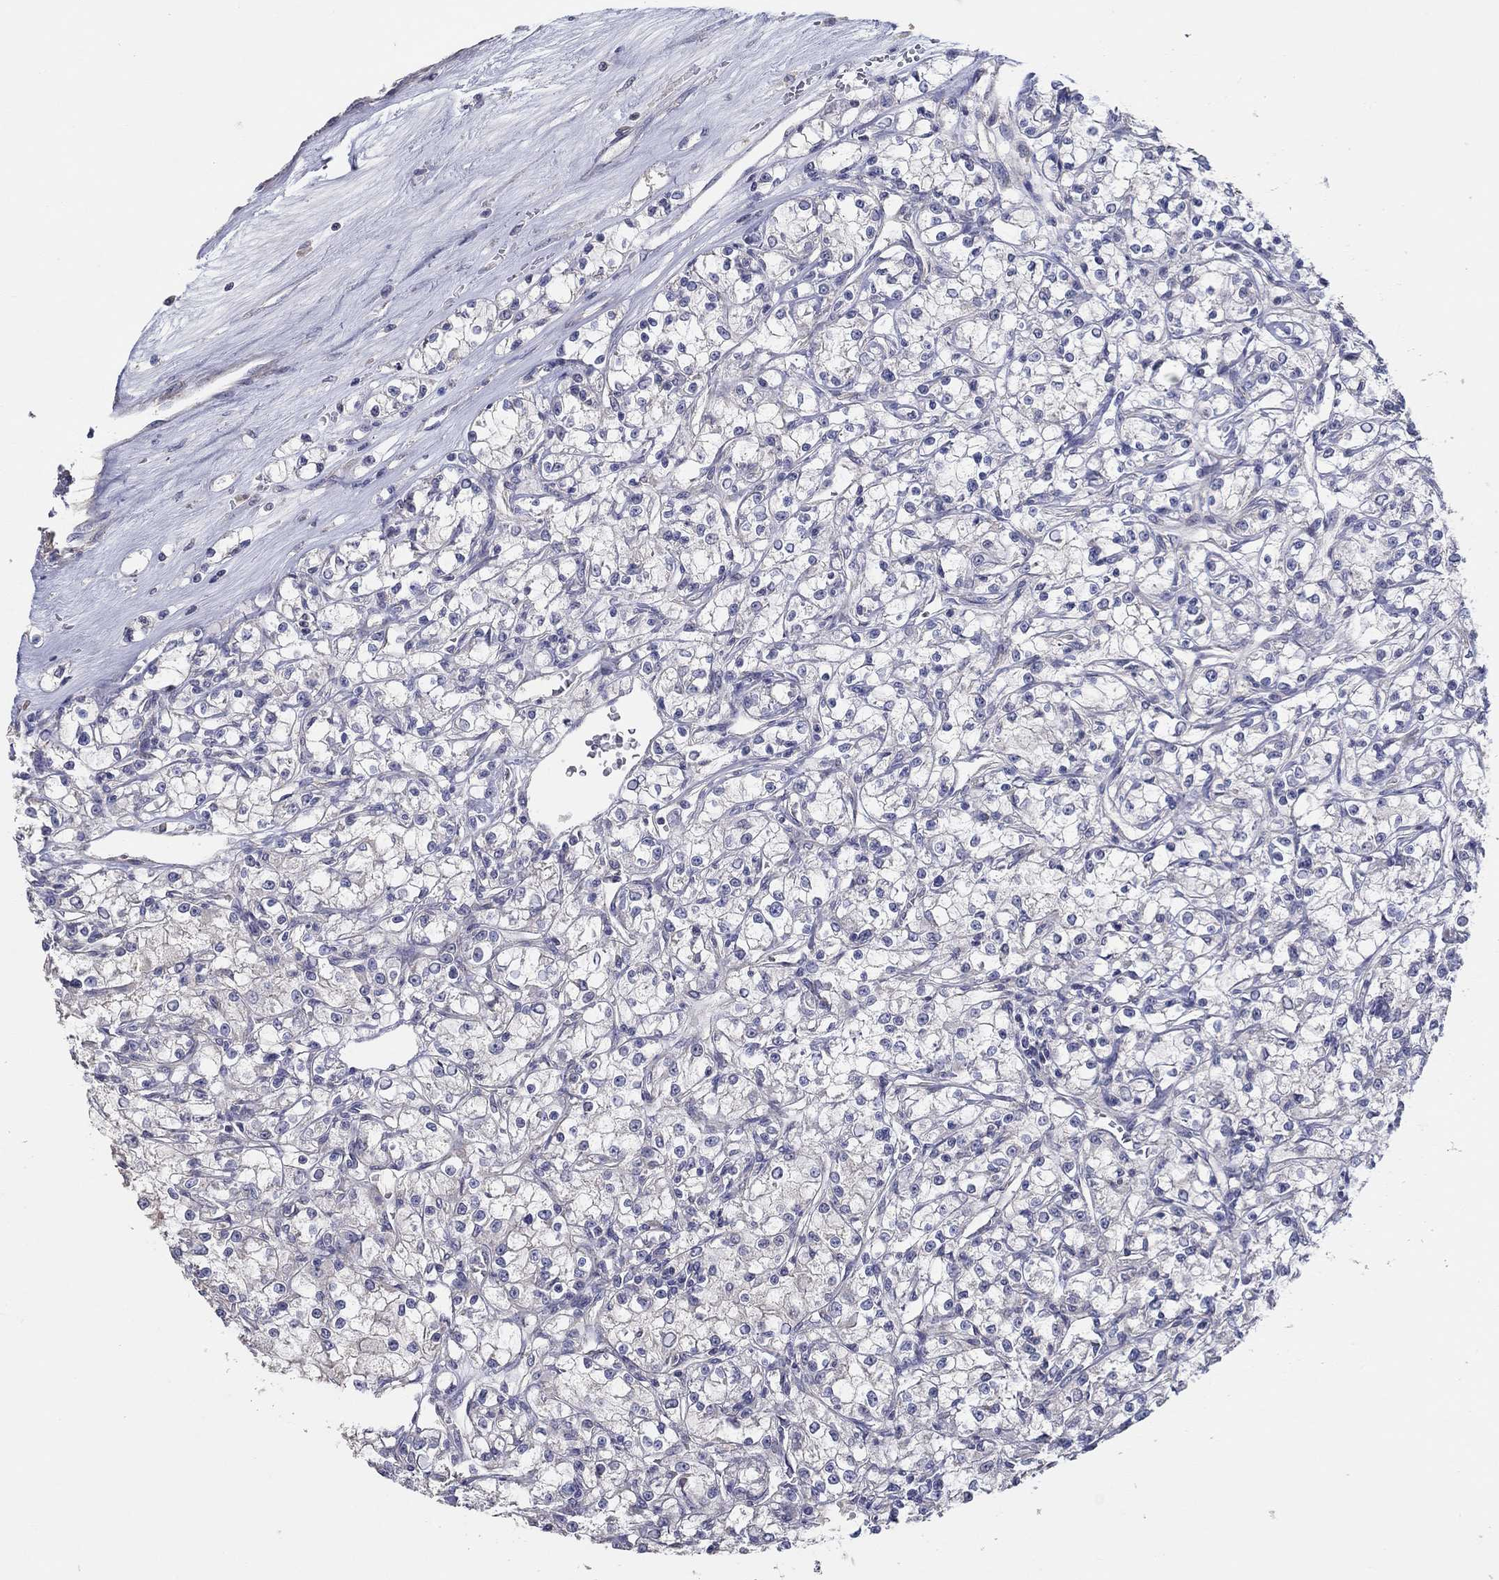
{"staining": {"intensity": "negative", "quantity": "none", "location": "none"}, "tissue": "renal cancer", "cell_type": "Tumor cells", "image_type": "cancer", "snomed": [{"axis": "morphology", "description": "Adenocarcinoma, NOS"}, {"axis": "topography", "description": "Kidney"}], "caption": "Human adenocarcinoma (renal) stained for a protein using IHC displays no expression in tumor cells.", "gene": "DOCK3", "patient": {"sex": "female", "age": 59}}